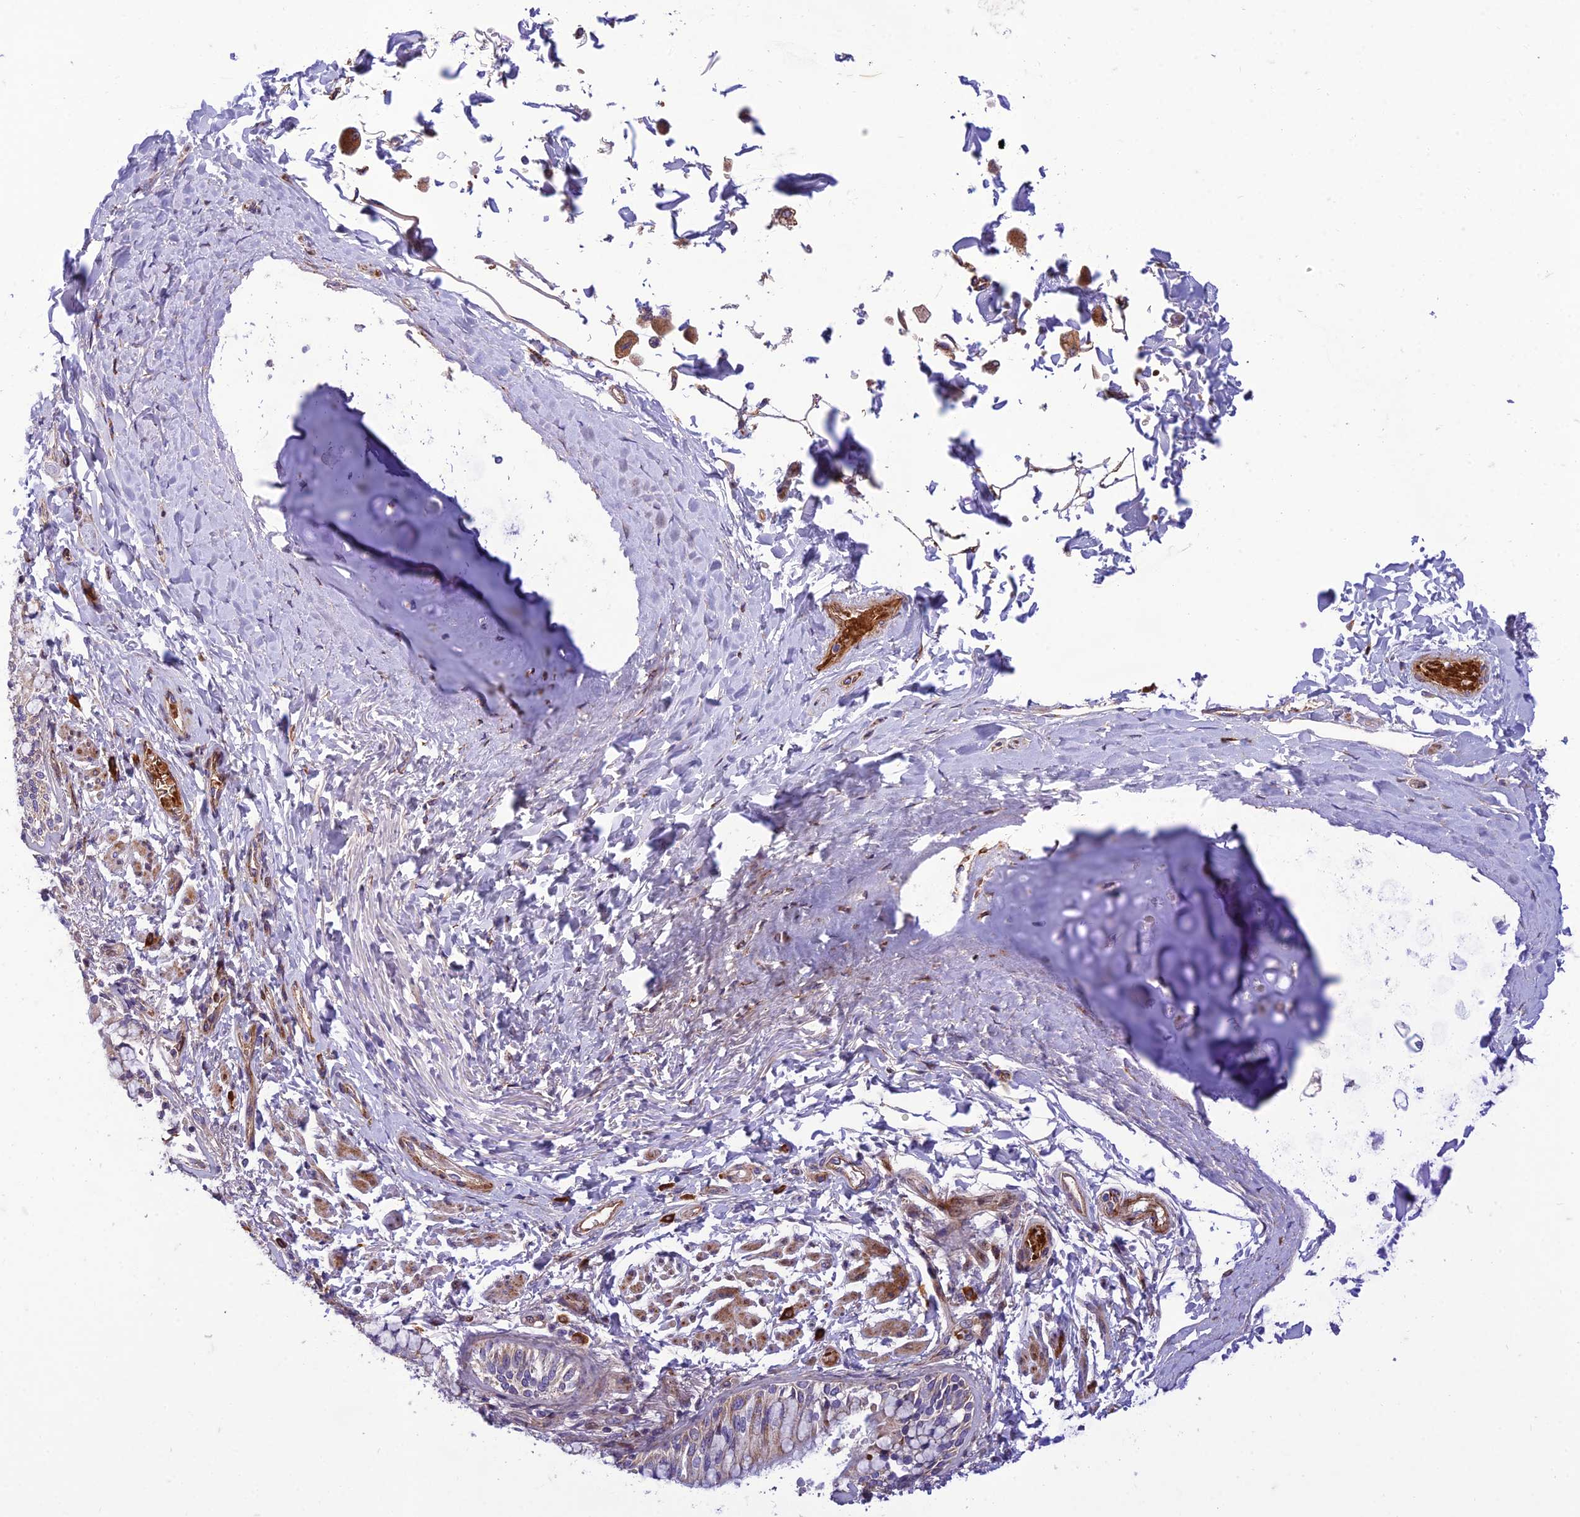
{"staining": {"intensity": "weak", "quantity": "25%-75%", "location": "cytoplasmic/membranous"}, "tissue": "bronchus", "cell_type": "Respiratory epithelial cells", "image_type": "normal", "snomed": [{"axis": "morphology", "description": "Normal tissue, NOS"}, {"axis": "morphology", "description": "Inflammation, NOS"}, {"axis": "topography", "description": "Lung"}], "caption": "Protein staining of benign bronchus reveals weak cytoplasmic/membranous staining in approximately 25%-75% of respiratory epithelial cells. The protein is stained brown, and the nuclei are stained in blue (DAB IHC with brightfield microscopy, high magnification).", "gene": "SEL1L3", "patient": {"sex": "female", "age": 46}}